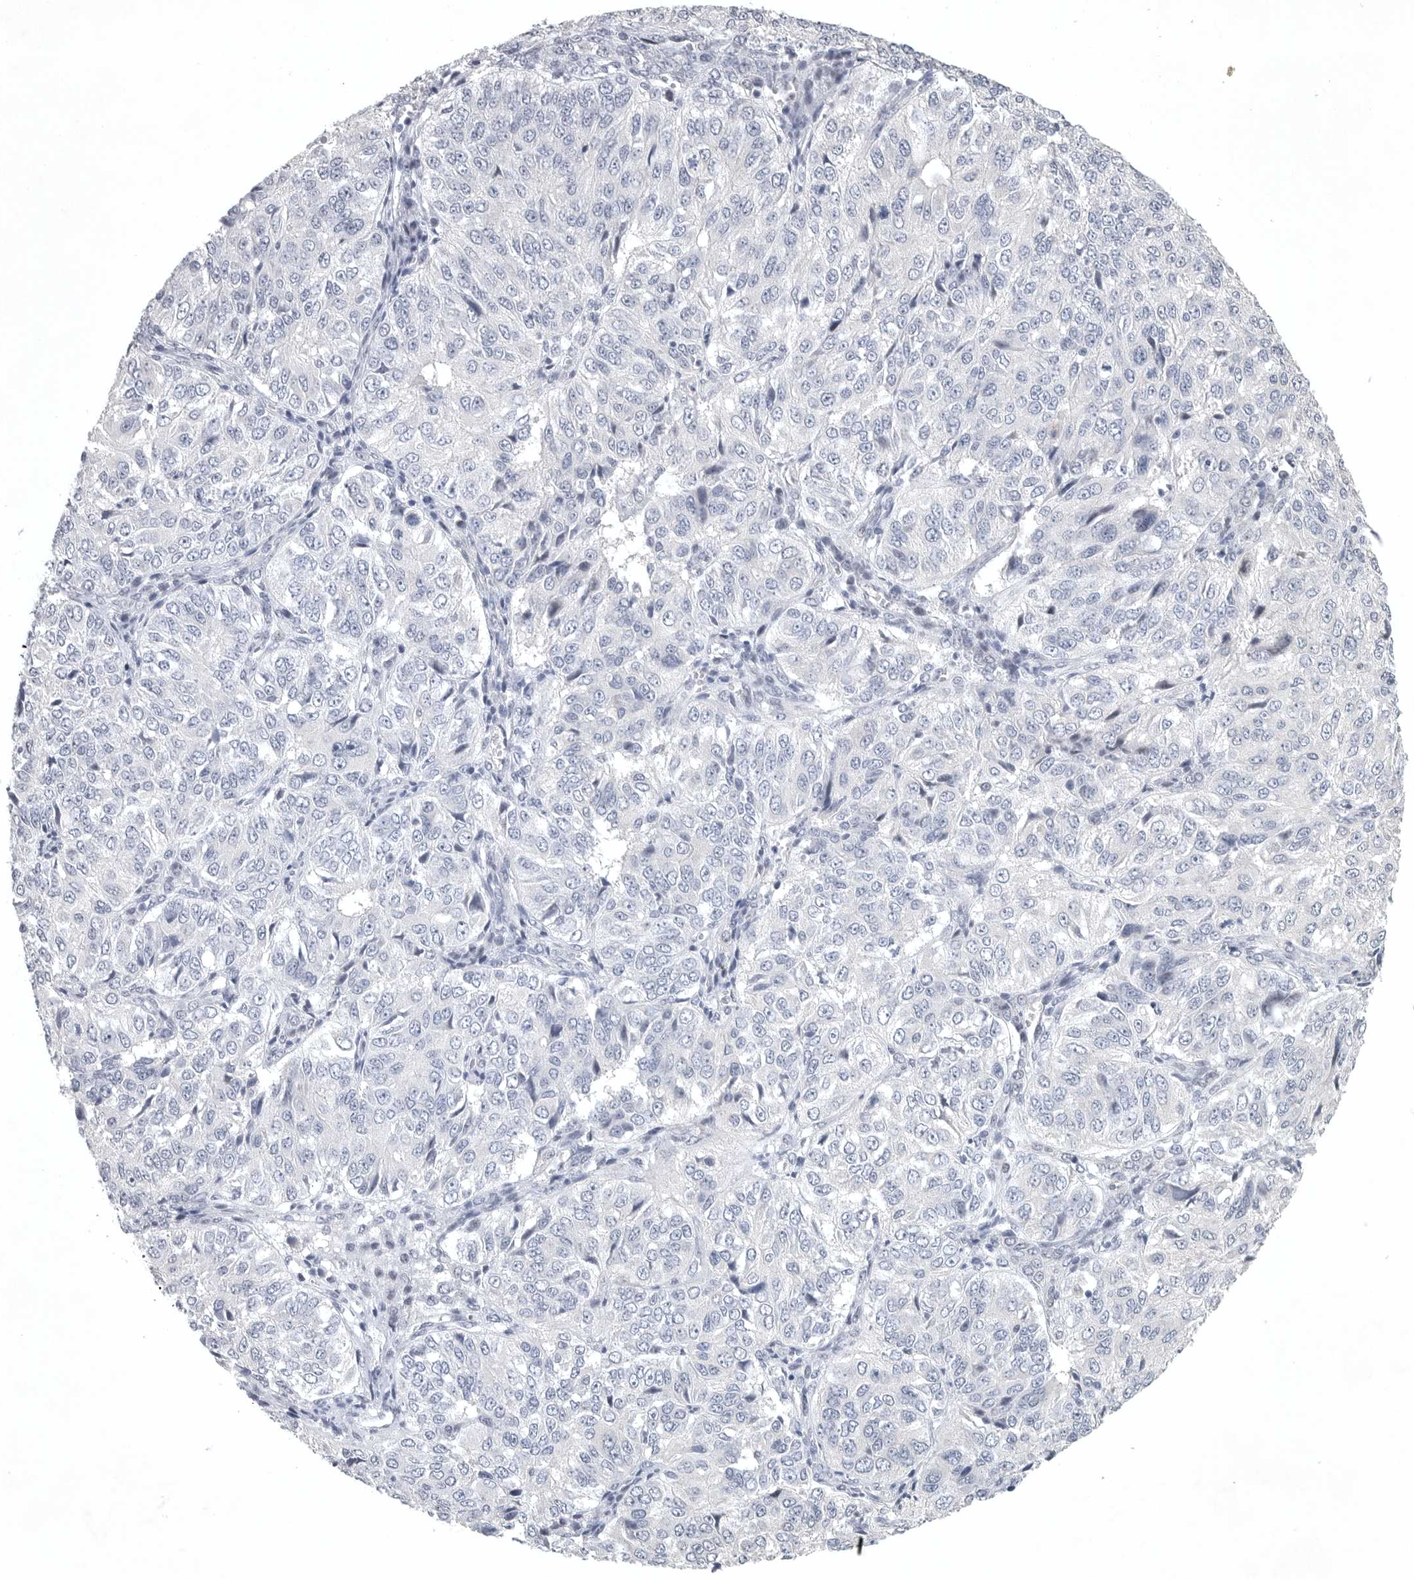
{"staining": {"intensity": "negative", "quantity": "none", "location": "none"}, "tissue": "ovarian cancer", "cell_type": "Tumor cells", "image_type": "cancer", "snomed": [{"axis": "morphology", "description": "Carcinoma, endometroid"}, {"axis": "topography", "description": "Ovary"}], "caption": "Human endometroid carcinoma (ovarian) stained for a protein using immunohistochemistry demonstrates no expression in tumor cells.", "gene": "TNR", "patient": {"sex": "female", "age": 51}}